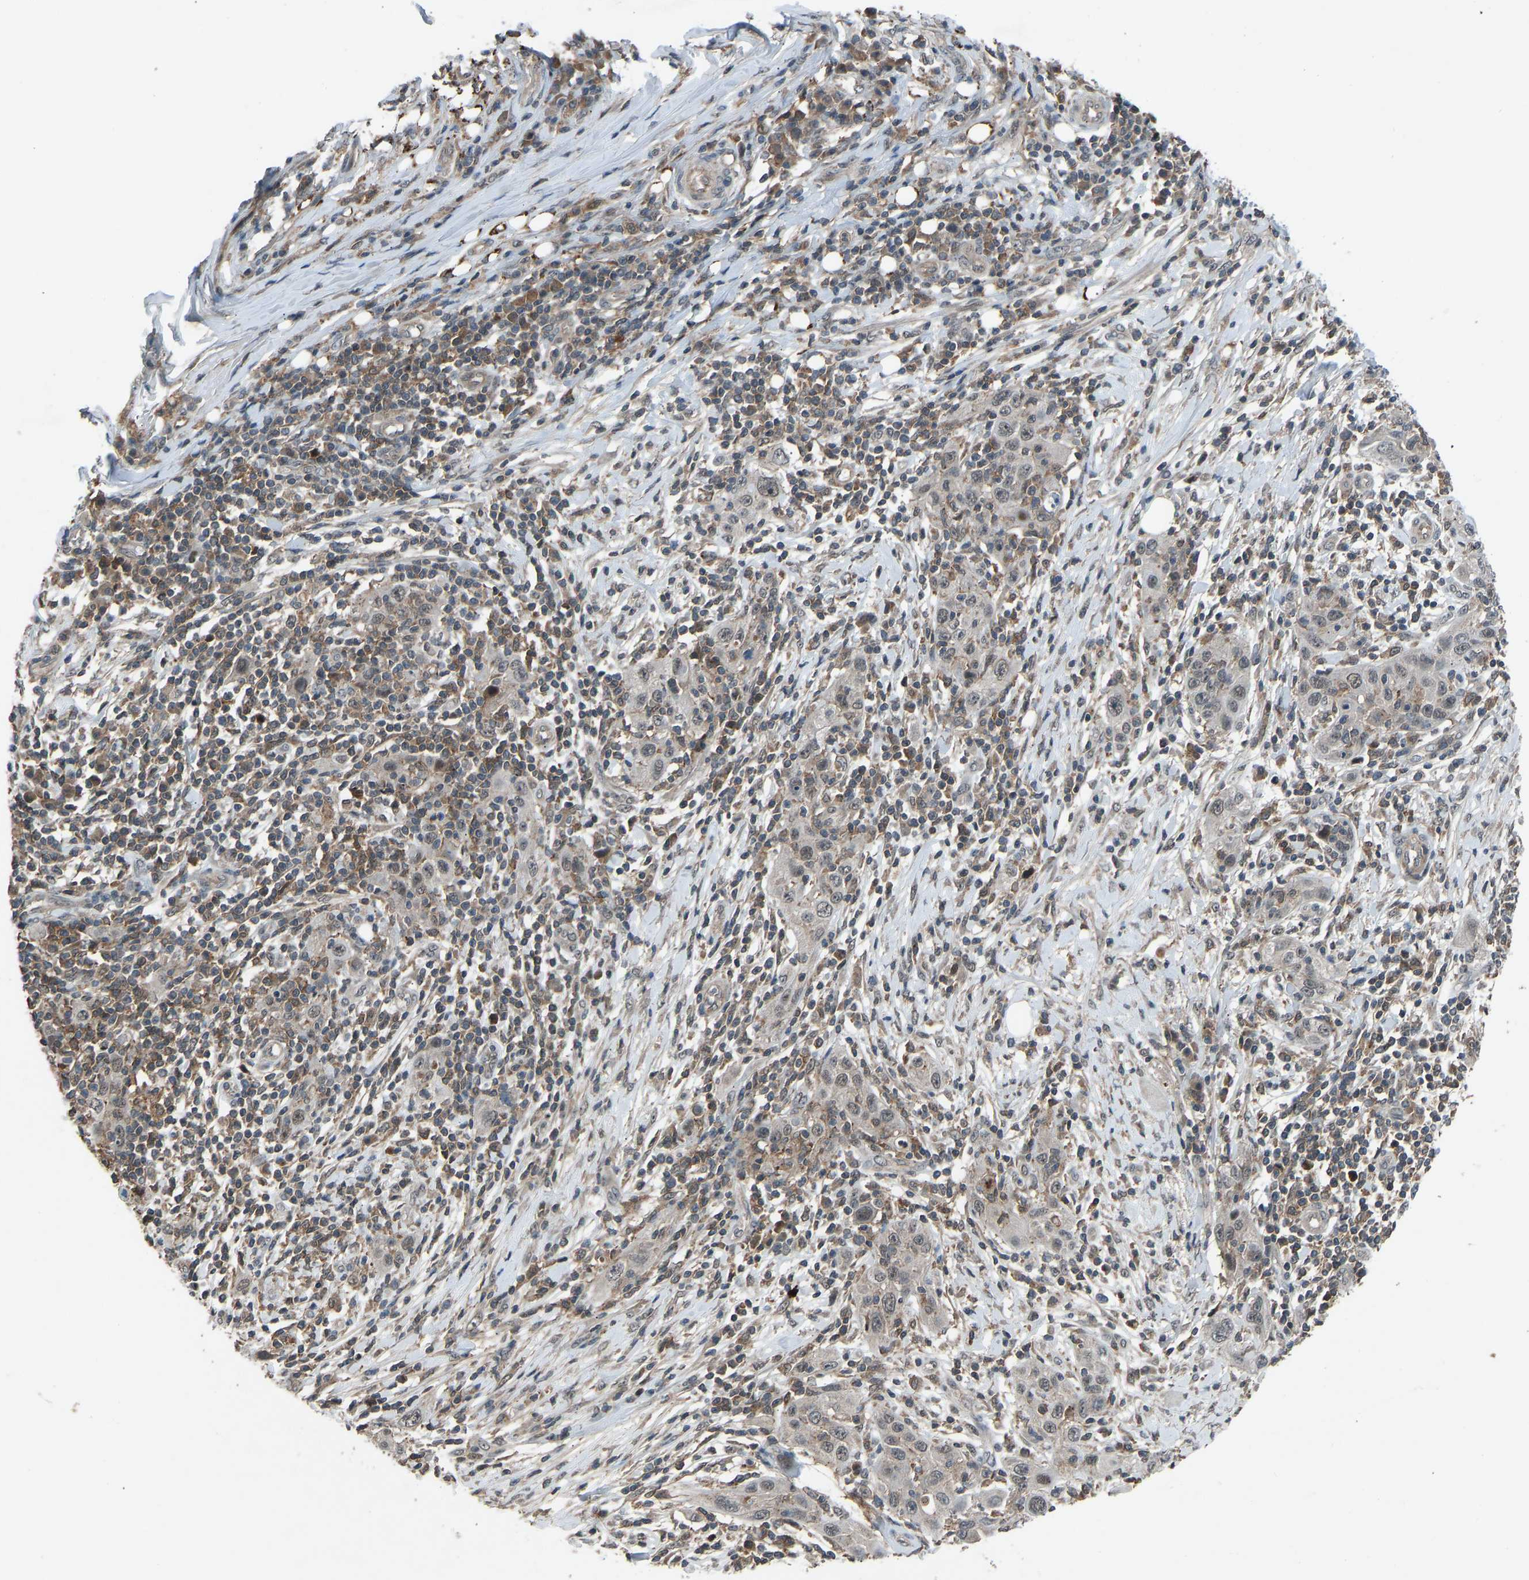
{"staining": {"intensity": "weak", "quantity": "<25%", "location": "cytoplasmic/membranous,nuclear"}, "tissue": "skin cancer", "cell_type": "Tumor cells", "image_type": "cancer", "snomed": [{"axis": "morphology", "description": "Squamous cell carcinoma, NOS"}, {"axis": "topography", "description": "Skin"}], "caption": "Immunohistochemistry (IHC) of squamous cell carcinoma (skin) displays no expression in tumor cells.", "gene": "SLC43A1", "patient": {"sex": "female", "age": 88}}